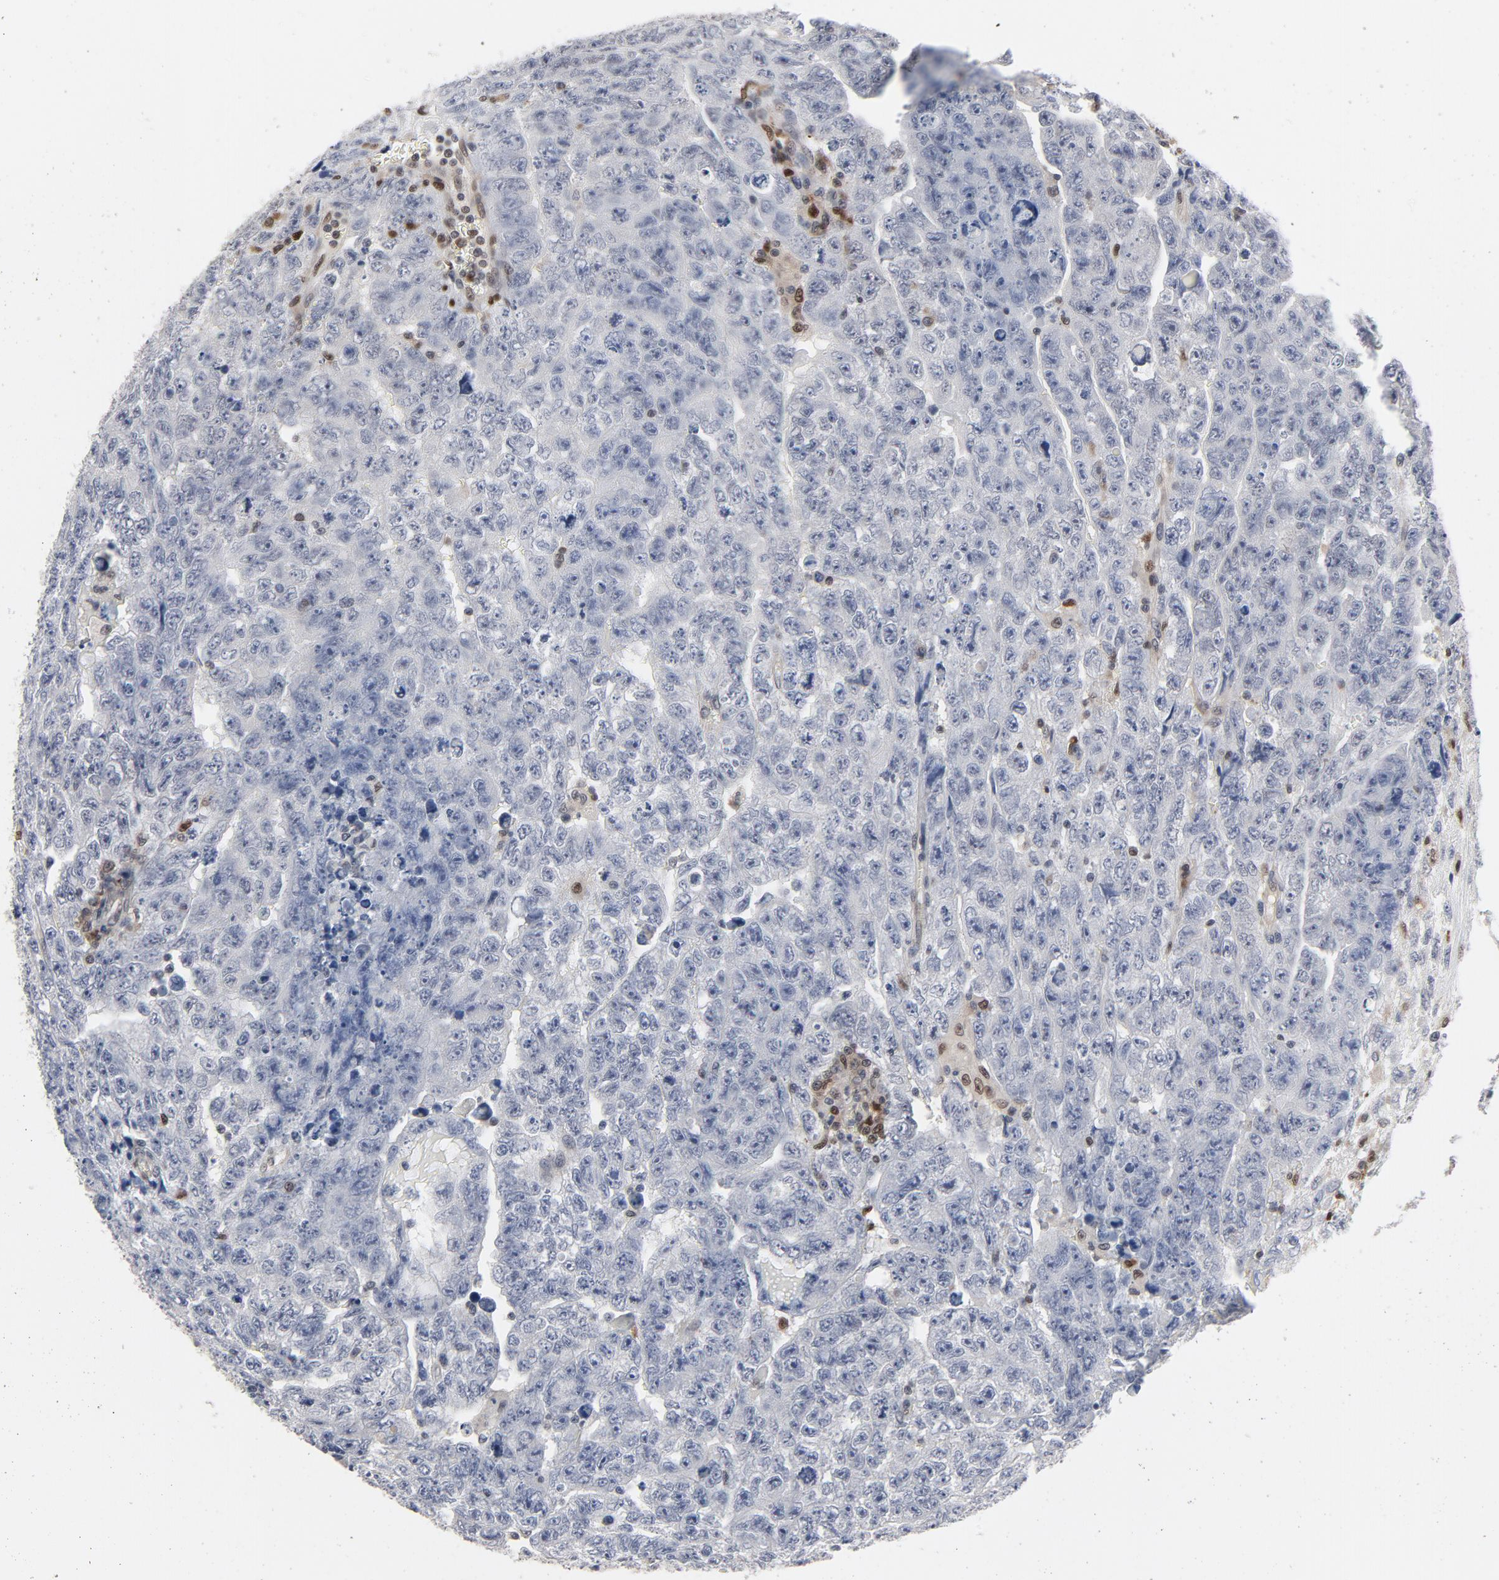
{"staining": {"intensity": "negative", "quantity": "none", "location": "none"}, "tissue": "testis cancer", "cell_type": "Tumor cells", "image_type": "cancer", "snomed": [{"axis": "morphology", "description": "Carcinoma, Embryonal, NOS"}, {"axis": "topography", "description": "Testis"}], "caption": "High power microscopy histopathology image of an immunohistochemistry histopathology image of testis embryonal carcinoma, revealing no significant staining in tumor cells. (DAB (3,3'-diaminobenzidine) immunohistochemistry (IHC) visualized using brightfield microscopy, high magnification).", "gene": "NFKB1", "patient": {"sex": "male", "age": 28}}